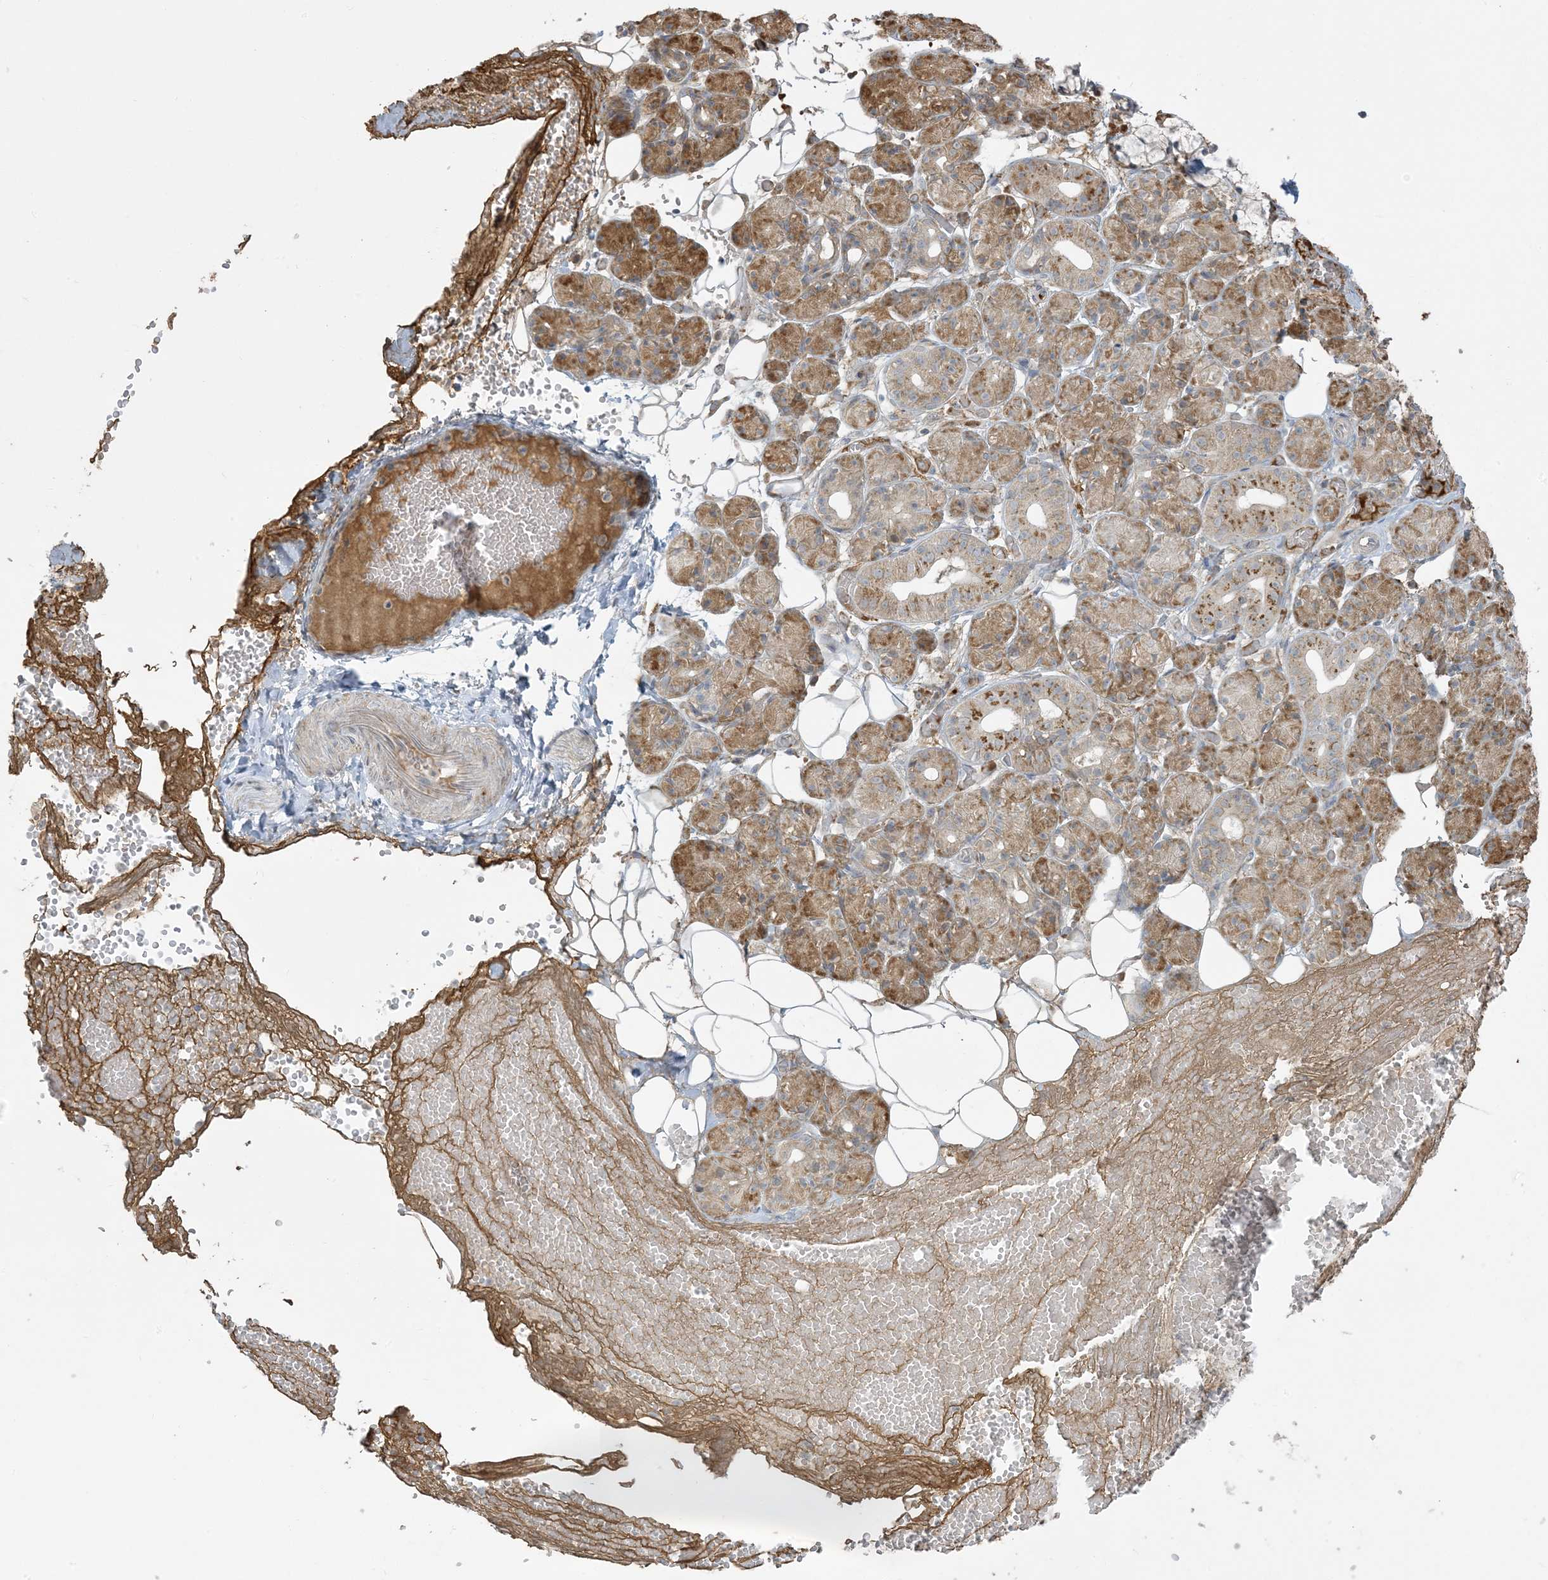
{"staining": {"intensity": "moderate", "quantity": ">75%", "location": "cytoplasmic/membranous"}, "tissue": "salivary gland", "cell_type": "Glandular cells", "image_type": "normal", "snomed": [{"axis": "morphology", "description": "Normal tissue, NOS"}, {"axis": "topography", "description": "Salivary gland"}], "caption": "A brown stain highlights moderate cytoplasmic/membranous staining of a protein in glandular cells of benign human salivary gland. Using DAB (3,3'-diaminobenzidine) (brown) and hematoxylin (blue) stains, captured at high magnification using brightfield microscopy.", "gene": "ZNF263", "patient": {"sex": "male", "age": 63}}